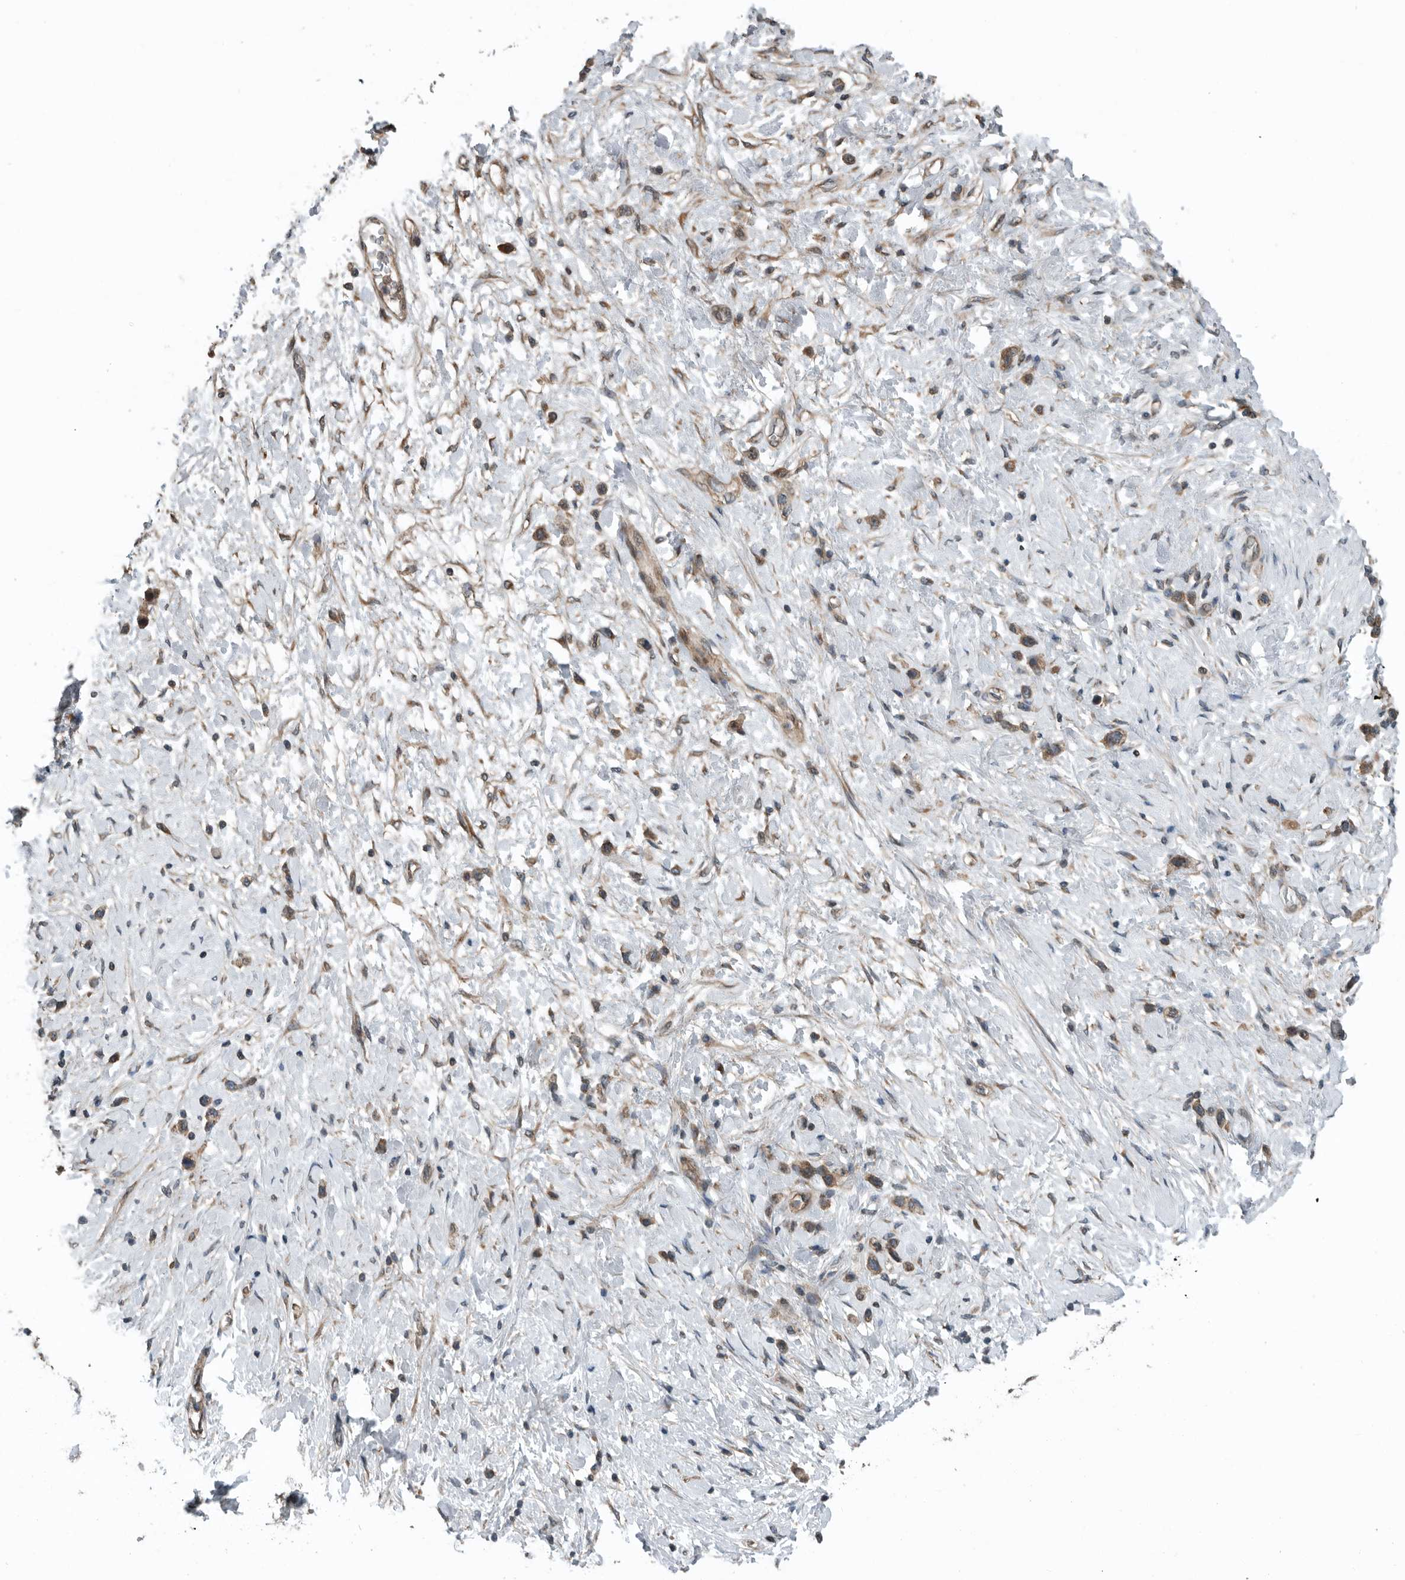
{"staining": {"intensity": "weak", "quantity": "25%-75%", "location": "cytoplasmic/membranous"}, "tissue": "stomach cancer", "cell_type": "Tumor cells", "image_type": "cancer", "snomed": [{"axis": "morphology", "description": "Adenocarcinoma, NOS"}, {"axis": "topography", "description": "Stomach"}], "caption": "Stomach cancer (adenocarcinoma) was stained to show a protein in brown. There is low levels of weak cytoplasmic/membranous staining in approximately 25%-75% of tumor cells.", "gene": "AMFR", "patient": {"sex": "female", "age": 65}}